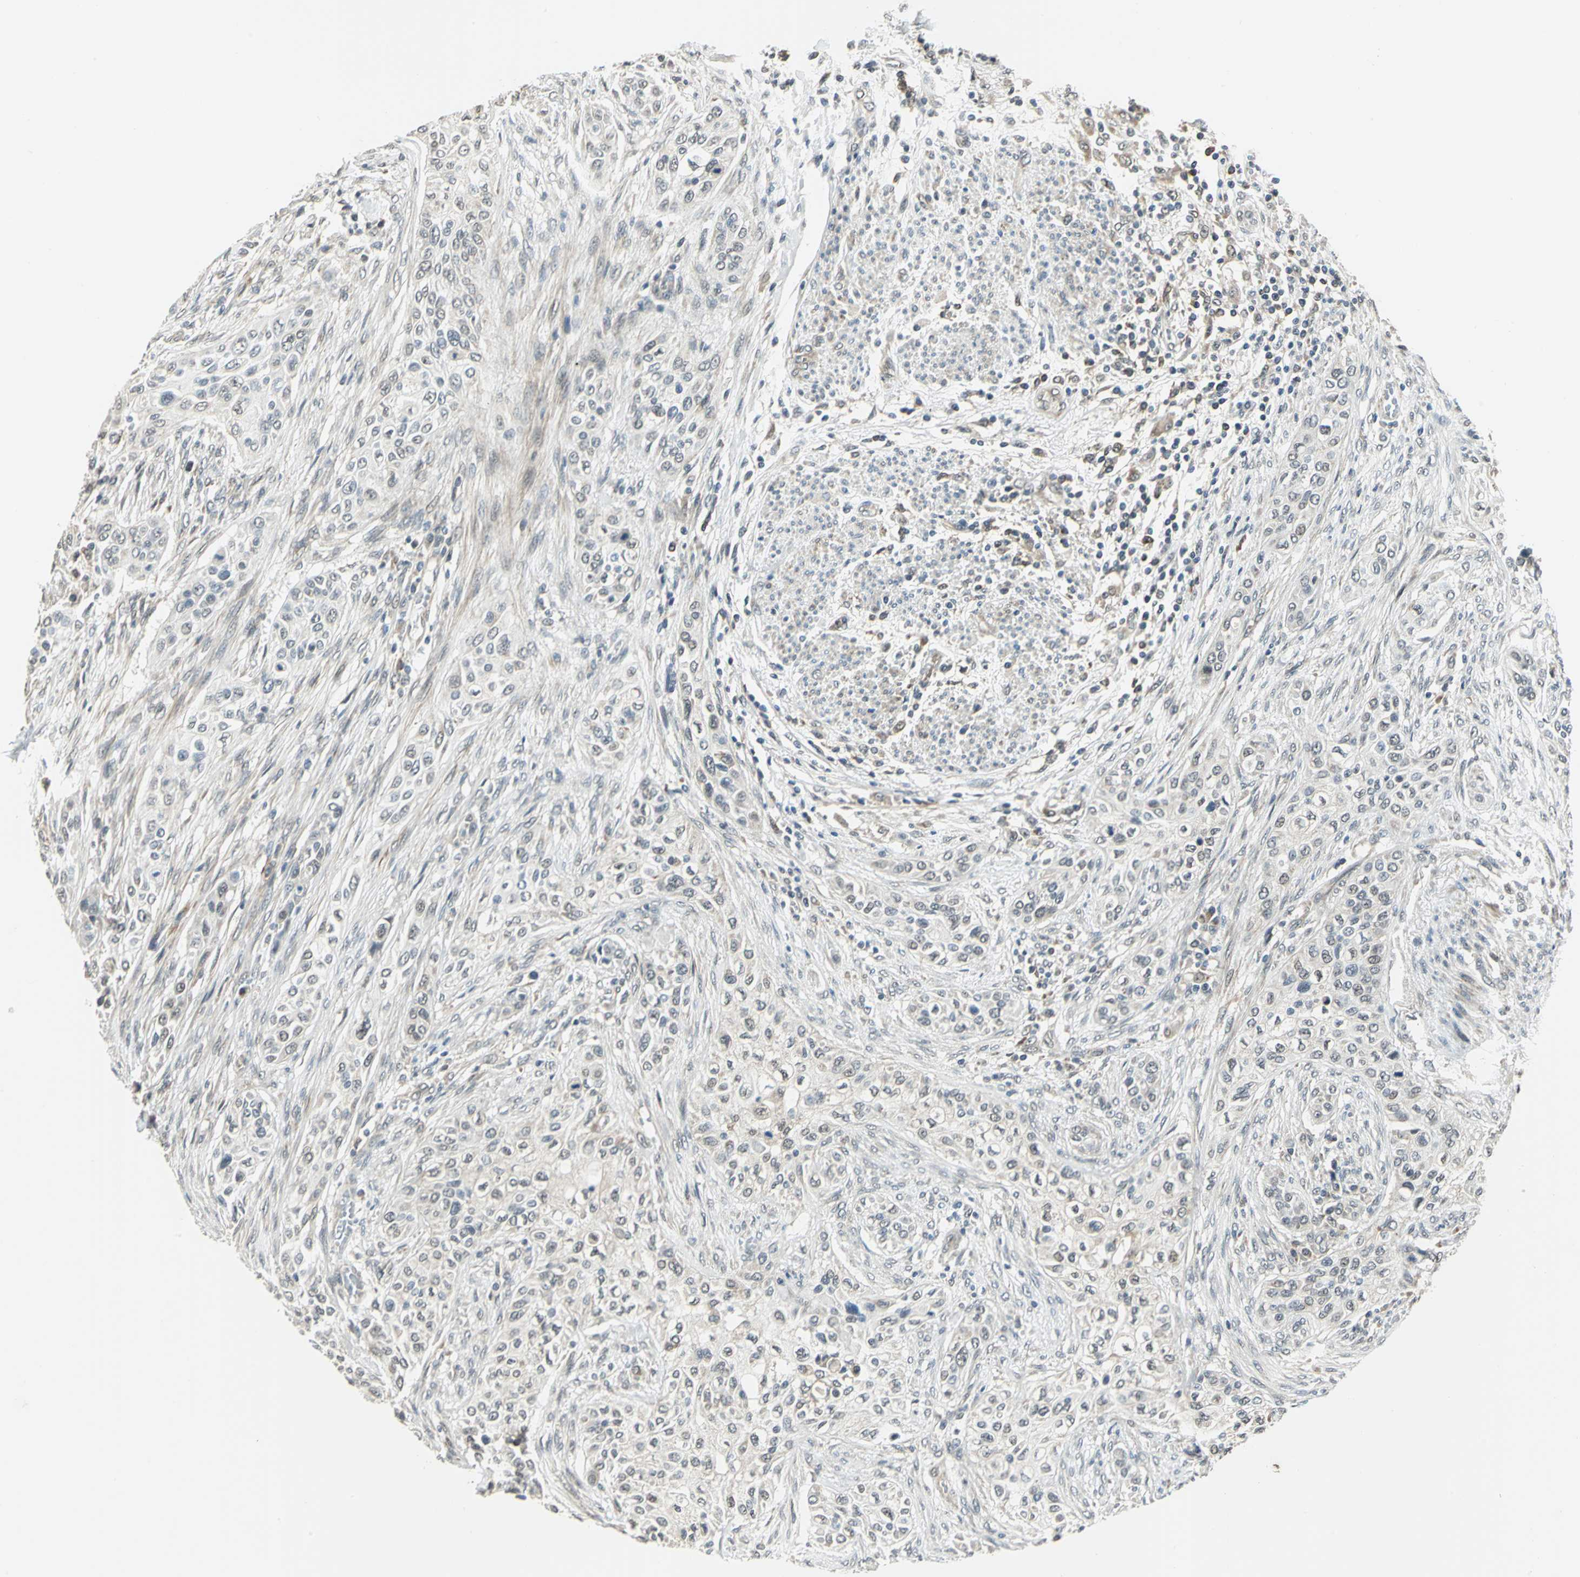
{"staining": {"intensity": "weak", "quantity": "25%-75%", "location": "cytoplasmic/membranous"}, "tissue": "urothelial cancer", "cell_type": "Tumor cells", "image_type": "cancer", "snomed": [{"axis": "morphology", "description": "Urothelial carcinoma, High grade"}, {"axis": "topography", "description": "Urinary bladder"}], "caption": "This image demonstrates immunohistochemistry (IHC) staining of human urothelial carcinoma (high-grade), with low weak cytoplasmic/membranous staining in approximately 25%-75% of tumor cells.", "gene": "PLAGL2", "patient": {"sex": "male", "age": 74}}